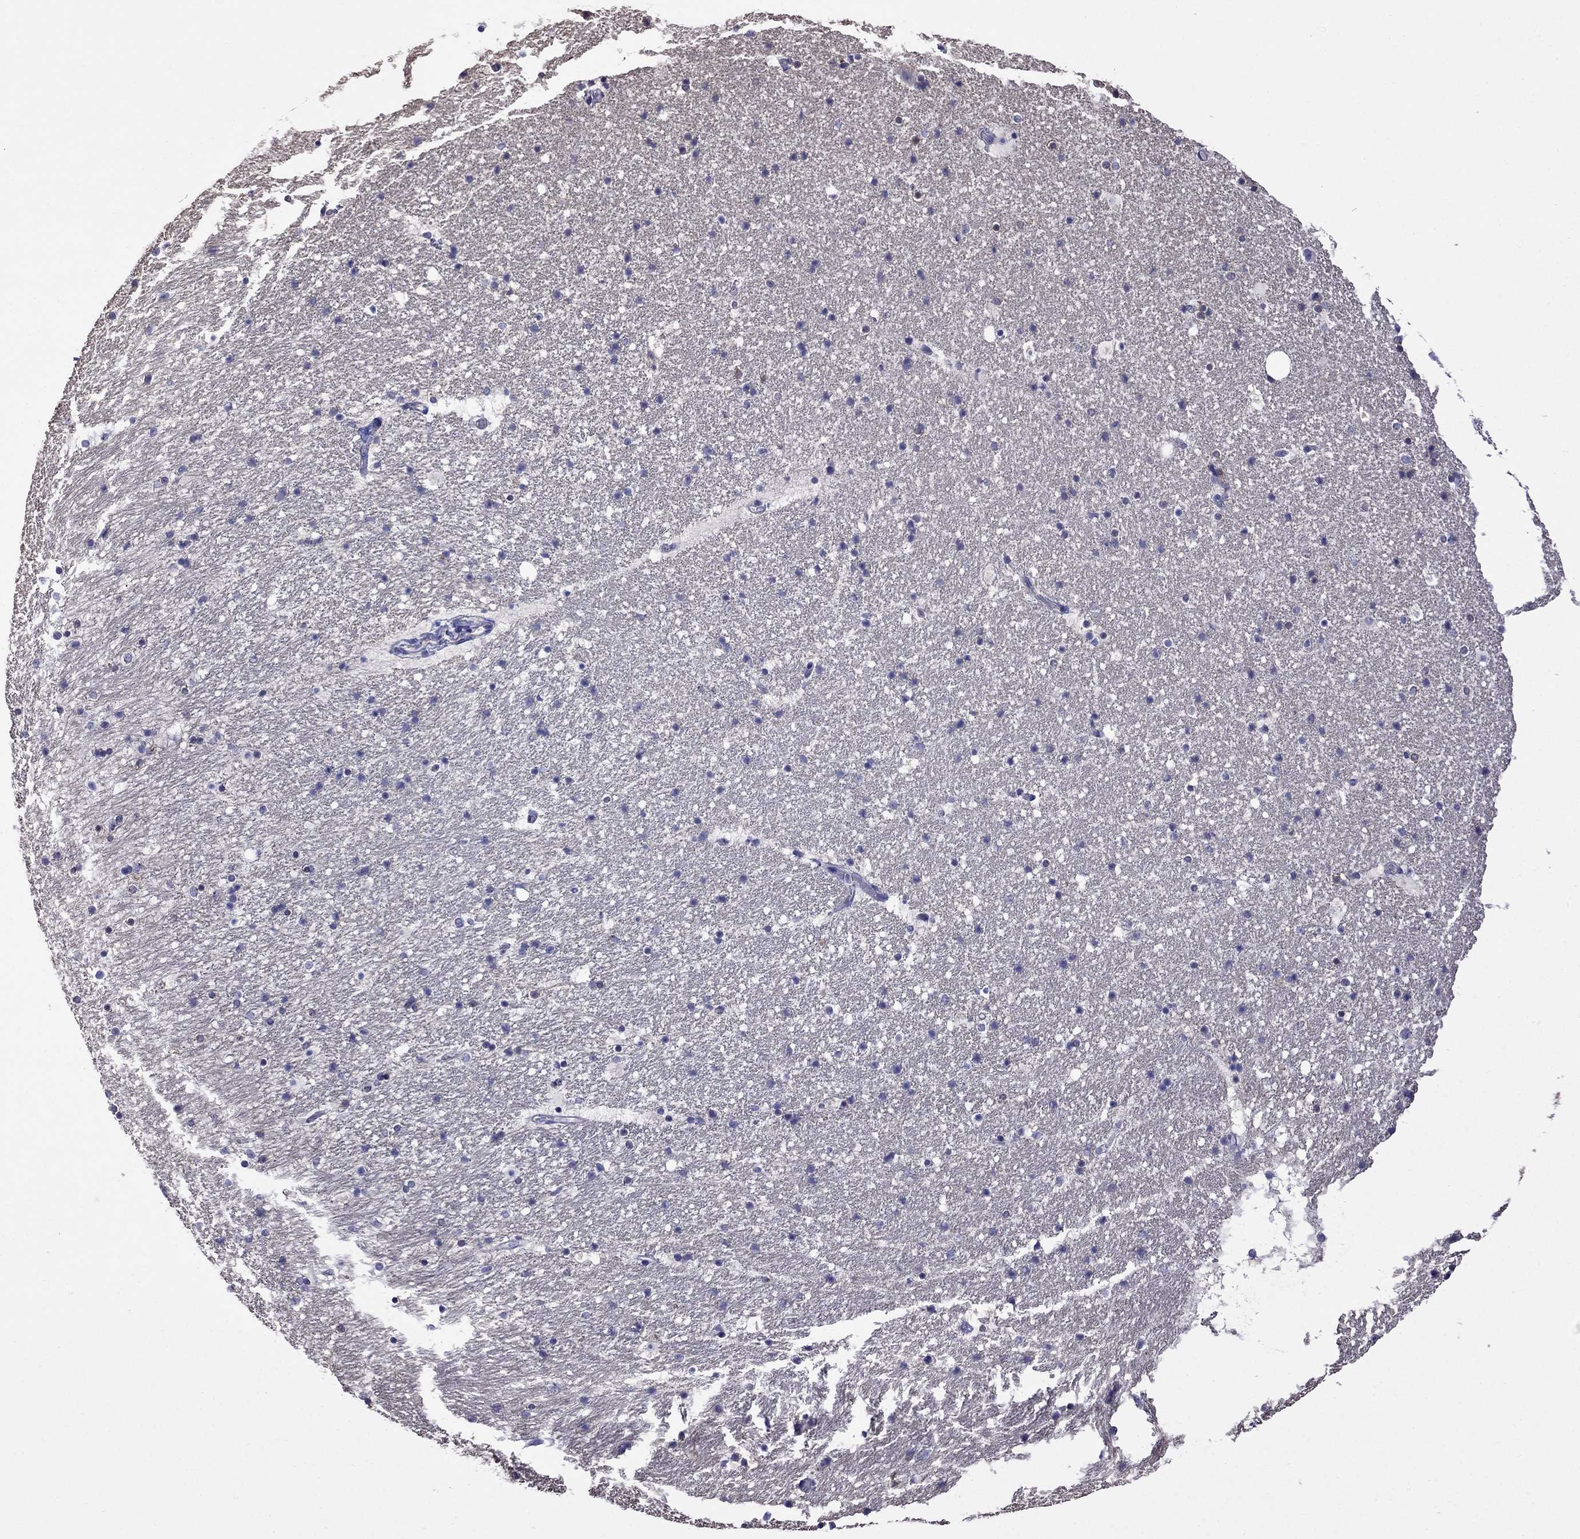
{"staining": {"intensity": "strong", "quantity": "<25%", "location": "nuclear"}, "tissue": "hippocampus", "cell_type": "Glial cells", "image_type": "normal", "snomed": [{"axis": "morphology", "description": "Normal tissue, NOS"}, {"axis": "topography", "description": "Hippocampus"}], "caption": "Strong nuclear expression is identified in approximately <25% of glial cells in benign hippocampus. Nuclei are stained in blue.", "gene": "STAR", "patient": {"sex": "male", "age": 51}}